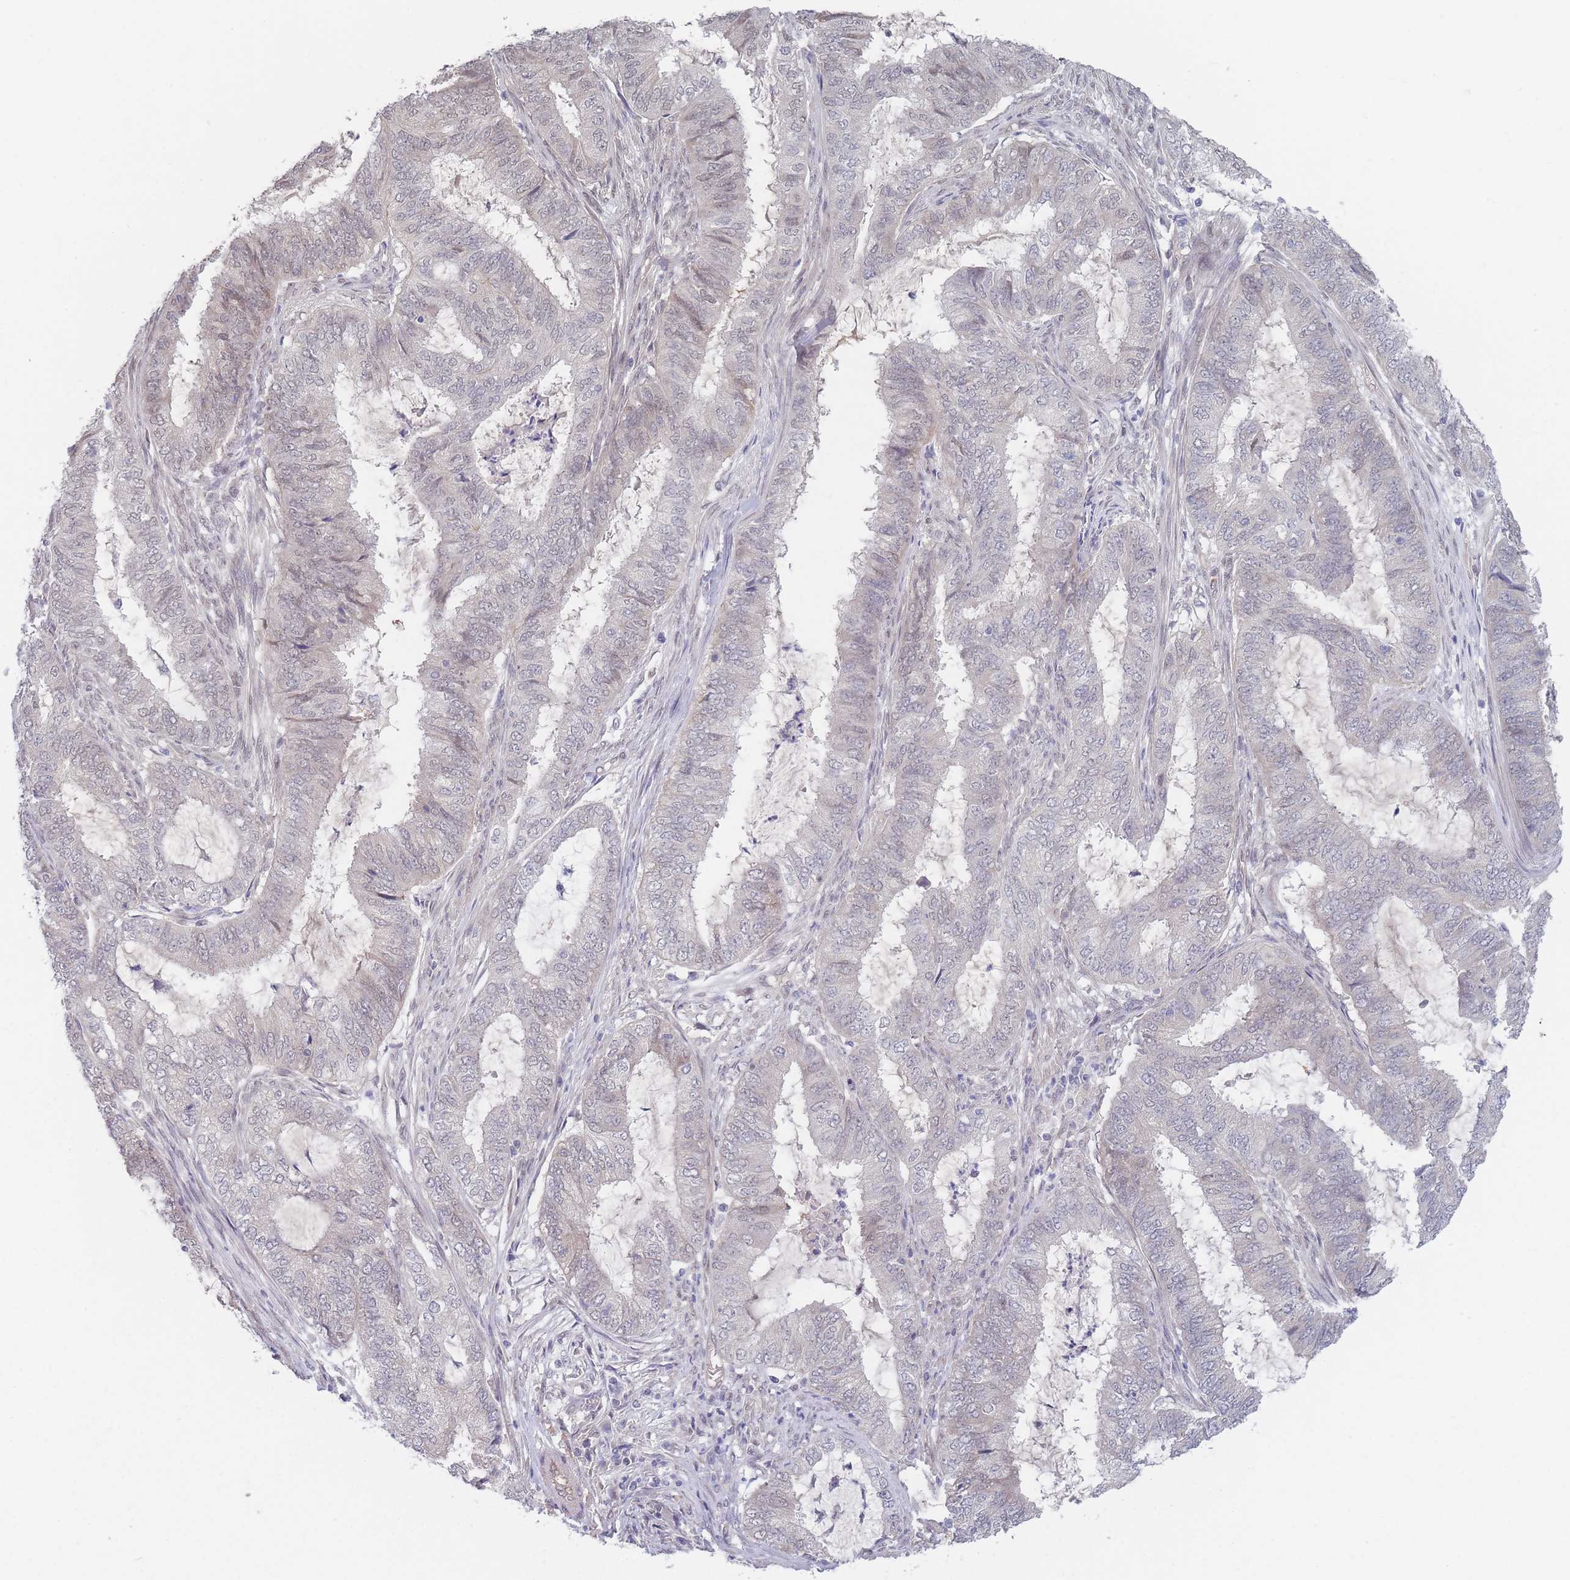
{"staining": {"intensity": "weak", "quantity": "<25%", "location": "nuclear"}, "tissue": "endometrial cancer", "cell_type": "Tumor cells", "image_type": "cancer", "snomed": [{"axis": "morphology", "description": "Adenocarcinoma, NOS"}, {"axis": "topography", "description": "Endometrium"}], "caption": "The image shows no significant expression in tumor cells of adenocarcinoma (endometrial). (Brightfield microscopy of DAB immunohistochemistry (IHC) at high magnification).", "gene": "ANKRD10", "patient": {"sex": "female", "age": 51}}